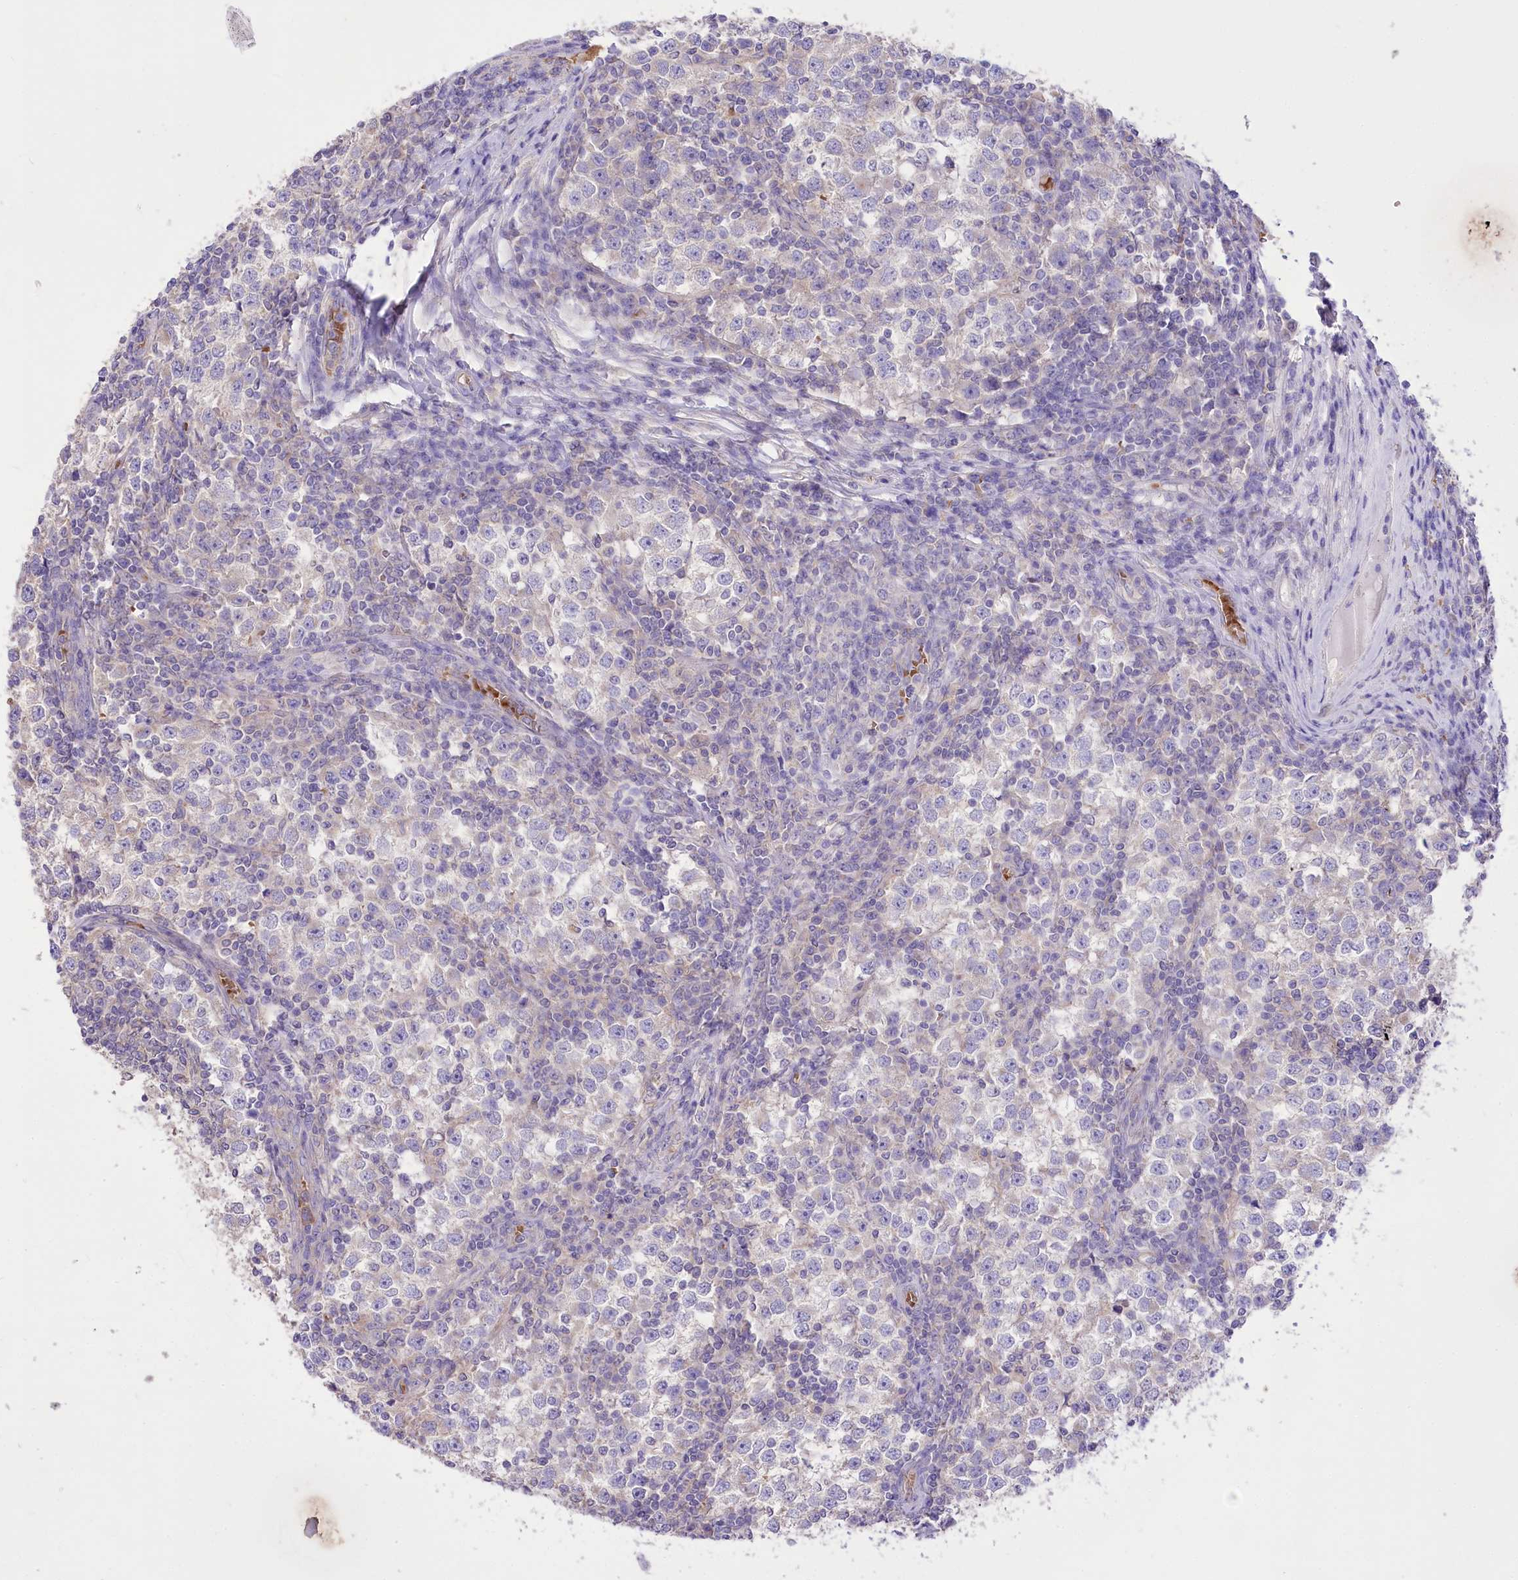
{"staining": {"intensity": "weak", "quantity": "<25%", "location": "cytoplasmic/membranous"}, "tissue": "testis cancer", "cell_type": "Tumor cells", "image_type": "cancer", "snomed": [{"axis": "morphology", "description": "Seminoma, NOS"}, {"axis": "topography", "description": "Testis"}], "caption": "Seminoma (testis) stained for a protein using IHC displays no expression tumor cells.", "gene": "PRSS53", "patient": {"sex": "male", "age": 65}}